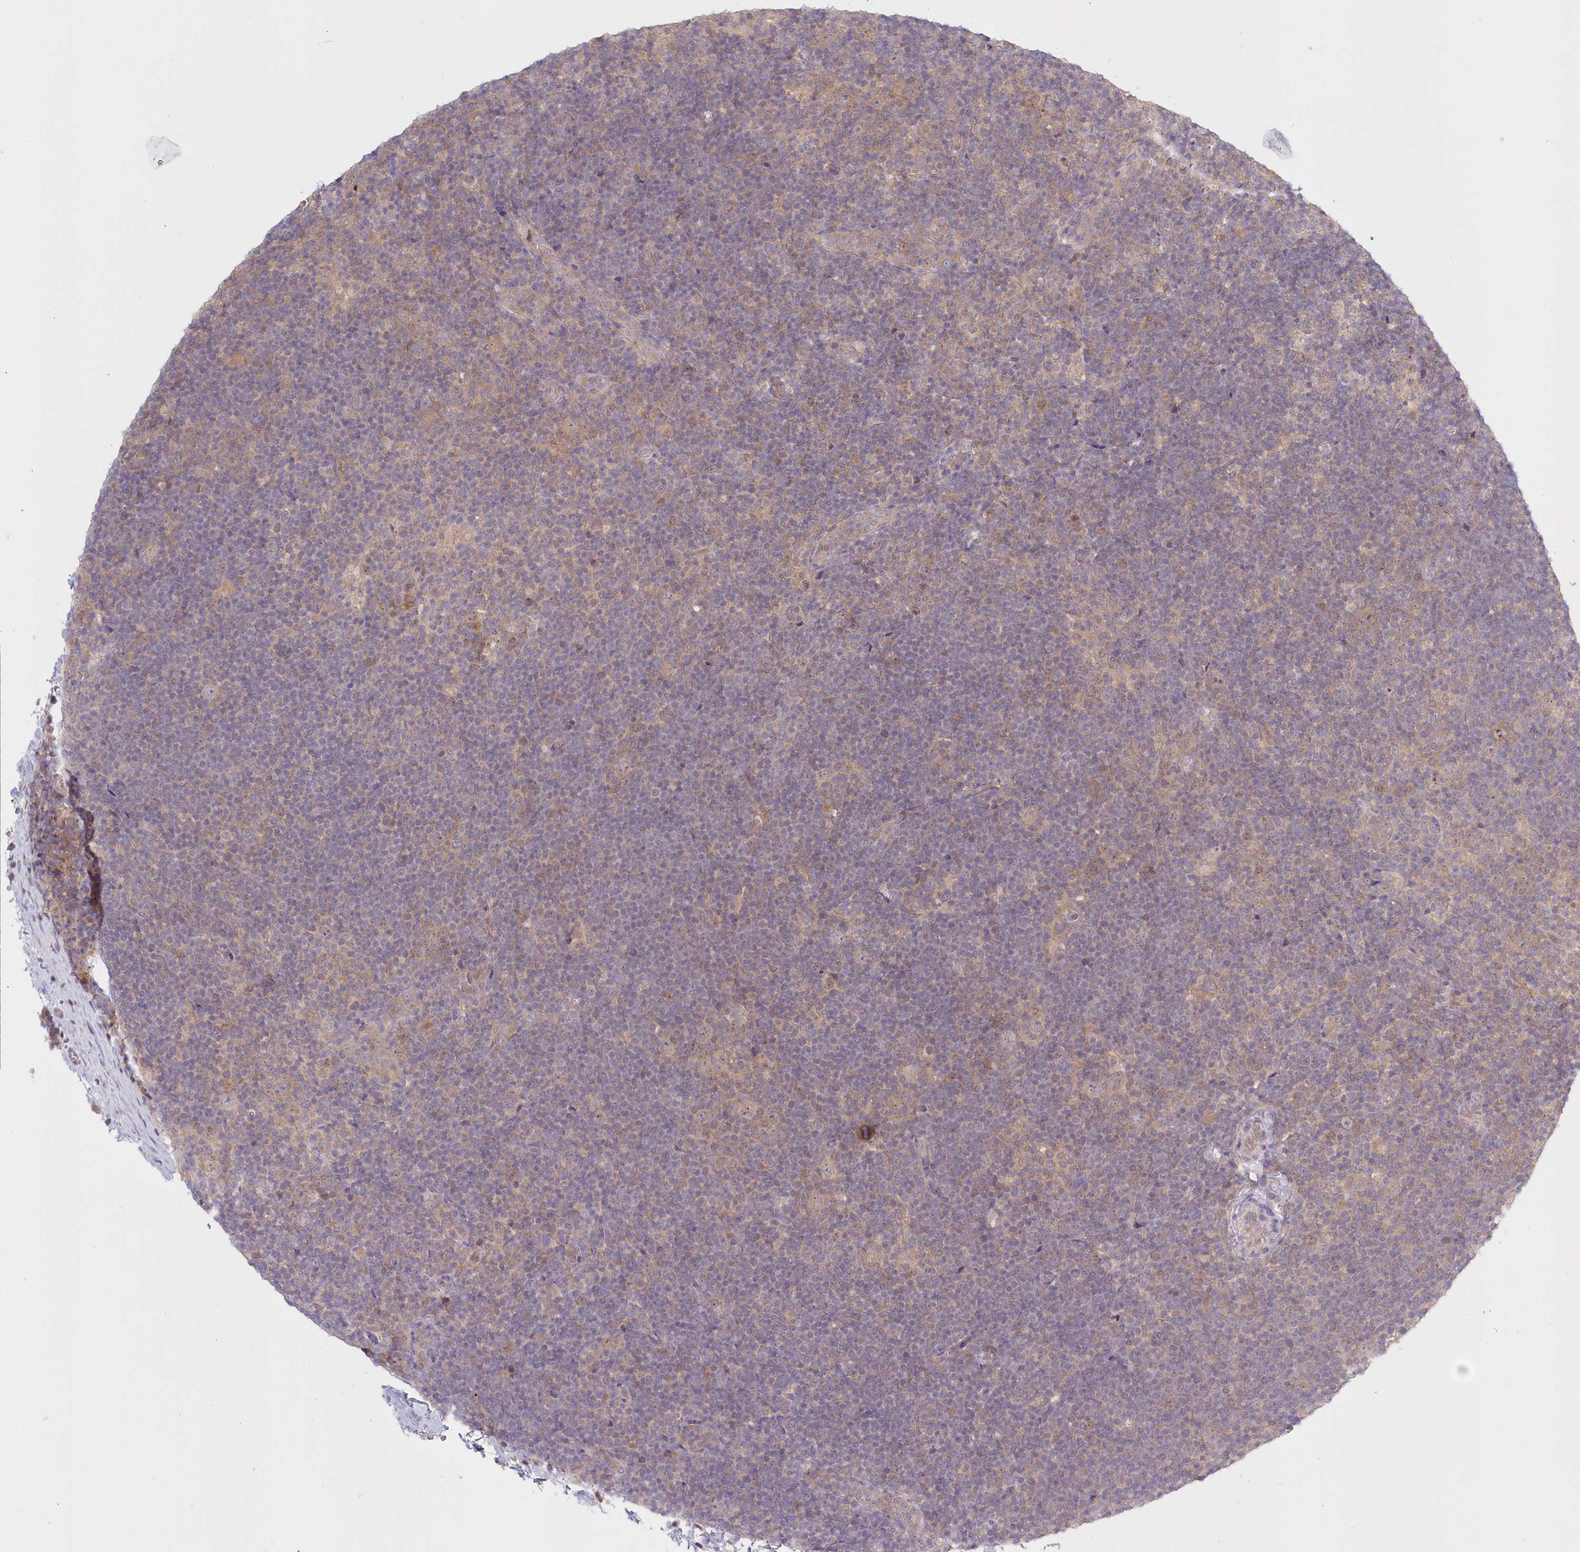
{"staining": {"intensity": "moderate", "quantity": "<25%", "location": "cytoplasmic/membranous"}, "tissue": "lymphoma", "cell_type": "Tumor cells", "image_type": "cancer", "snomed": [{"axis": "morphology", "description": "Hodgkin's disease, NOS"}, {"axis": "topography", "description": "Lymph node"}], "caption": "Hodgkin's disease was stained to show a protein in brown. There is low levels of moderate cytoplasmic/membranous expression in approximately <25% of tumor cells.", "gene": "KATNA1", "patient": {"sex": "female", "age": 57}}